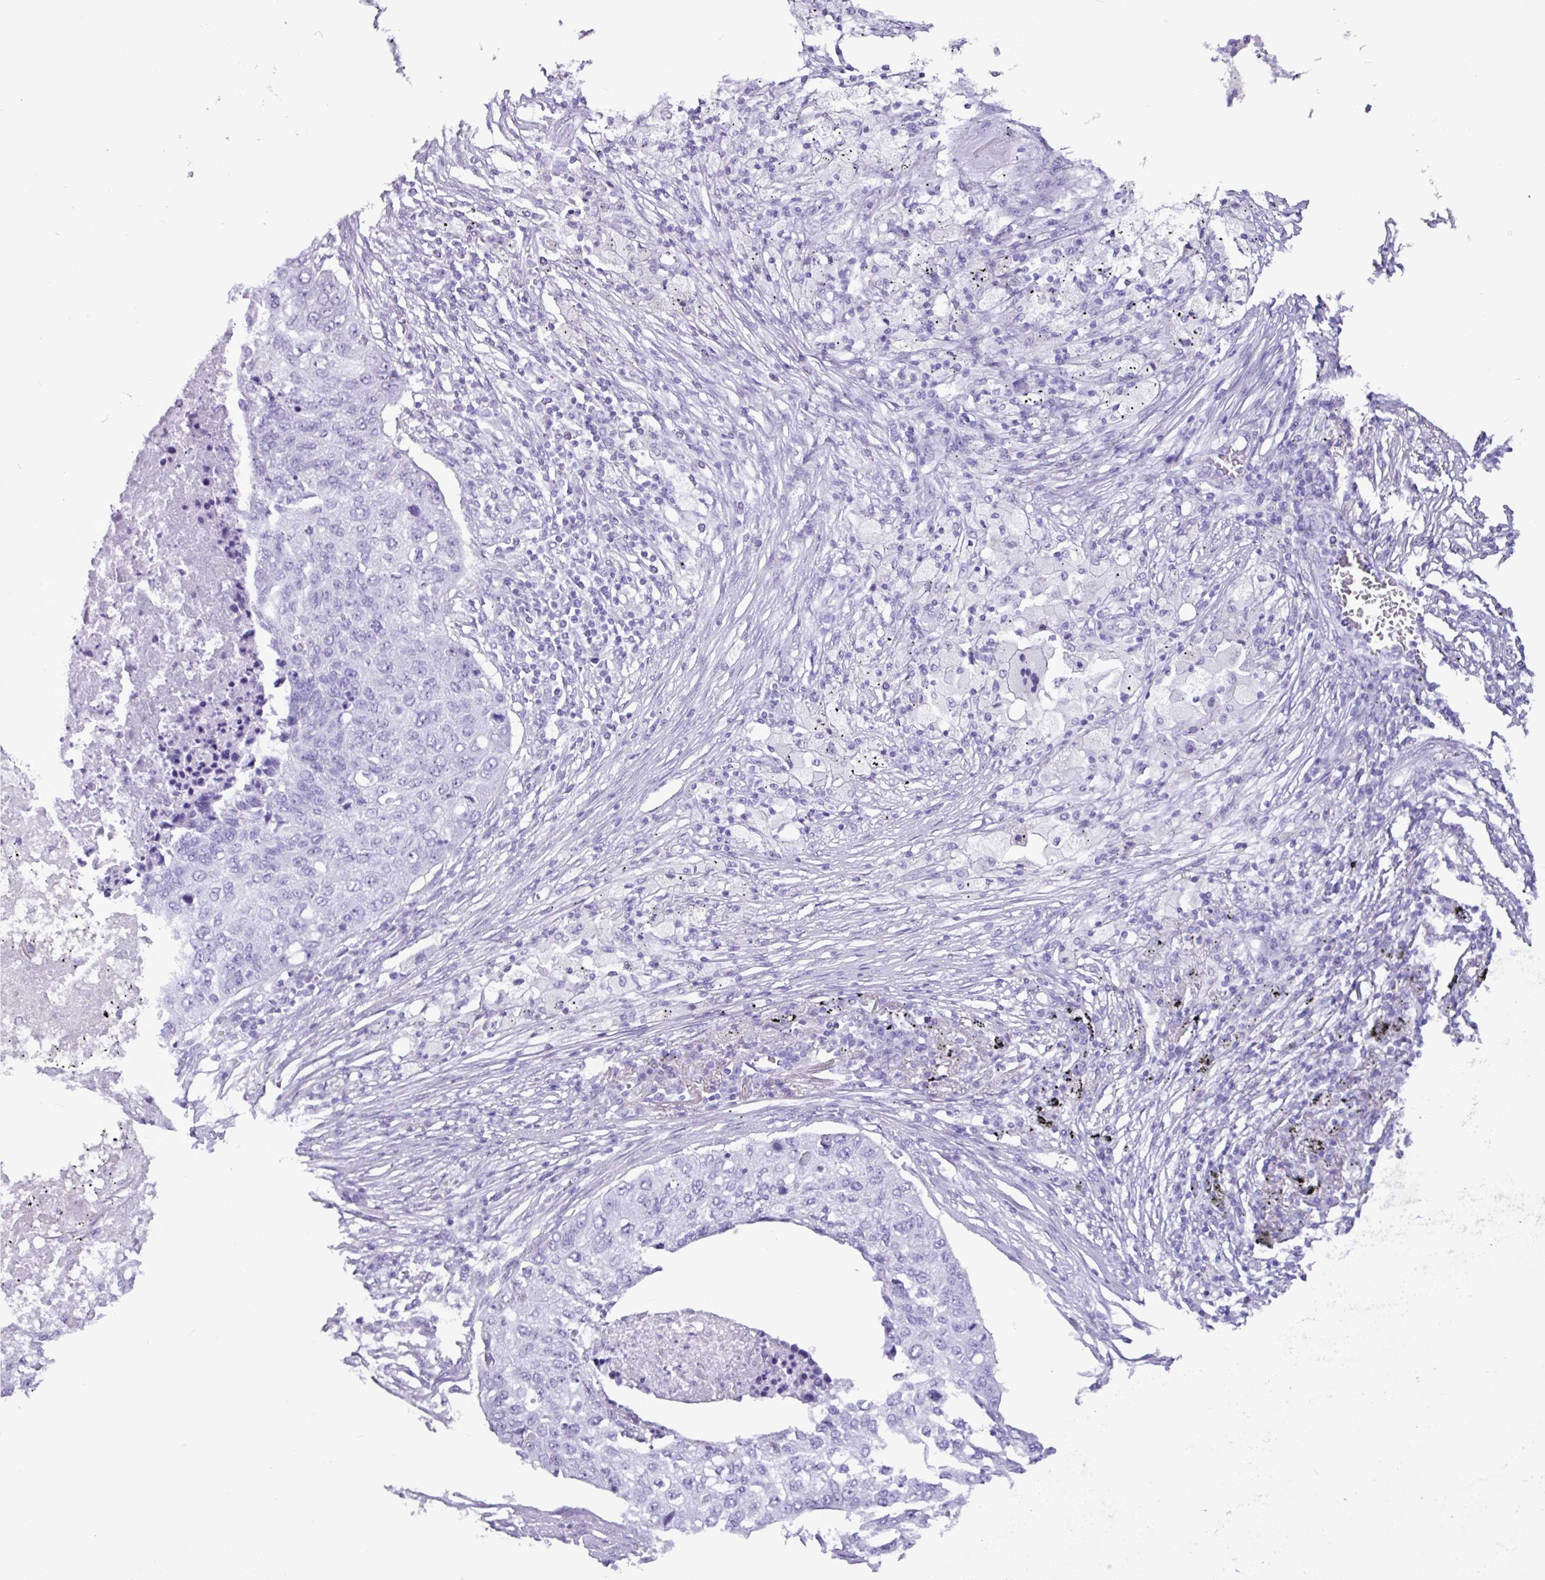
{"staining": {"intensity": "negative", "quantity": "none", "location": "none"}, "tissue": "lung cancer", "cell_type": "Tumor cells", "image_type": "cancer", "snomed": [{"axis": "morphology", "description": "Squamous cell carcinoma, NOS"}, {"axis": "topography", "description": "Lung"}], "caption": "Immunohistochemistry (IHC) image of neoplastic tissue: human lung cancer (squamous cell carcinoma) stained with DAB (3,3'-diaminobenzidine) shows no significant protein staining in tumor cells.", "gene": "CKMT2", "patient": {"sex": "female", "age": 63}}